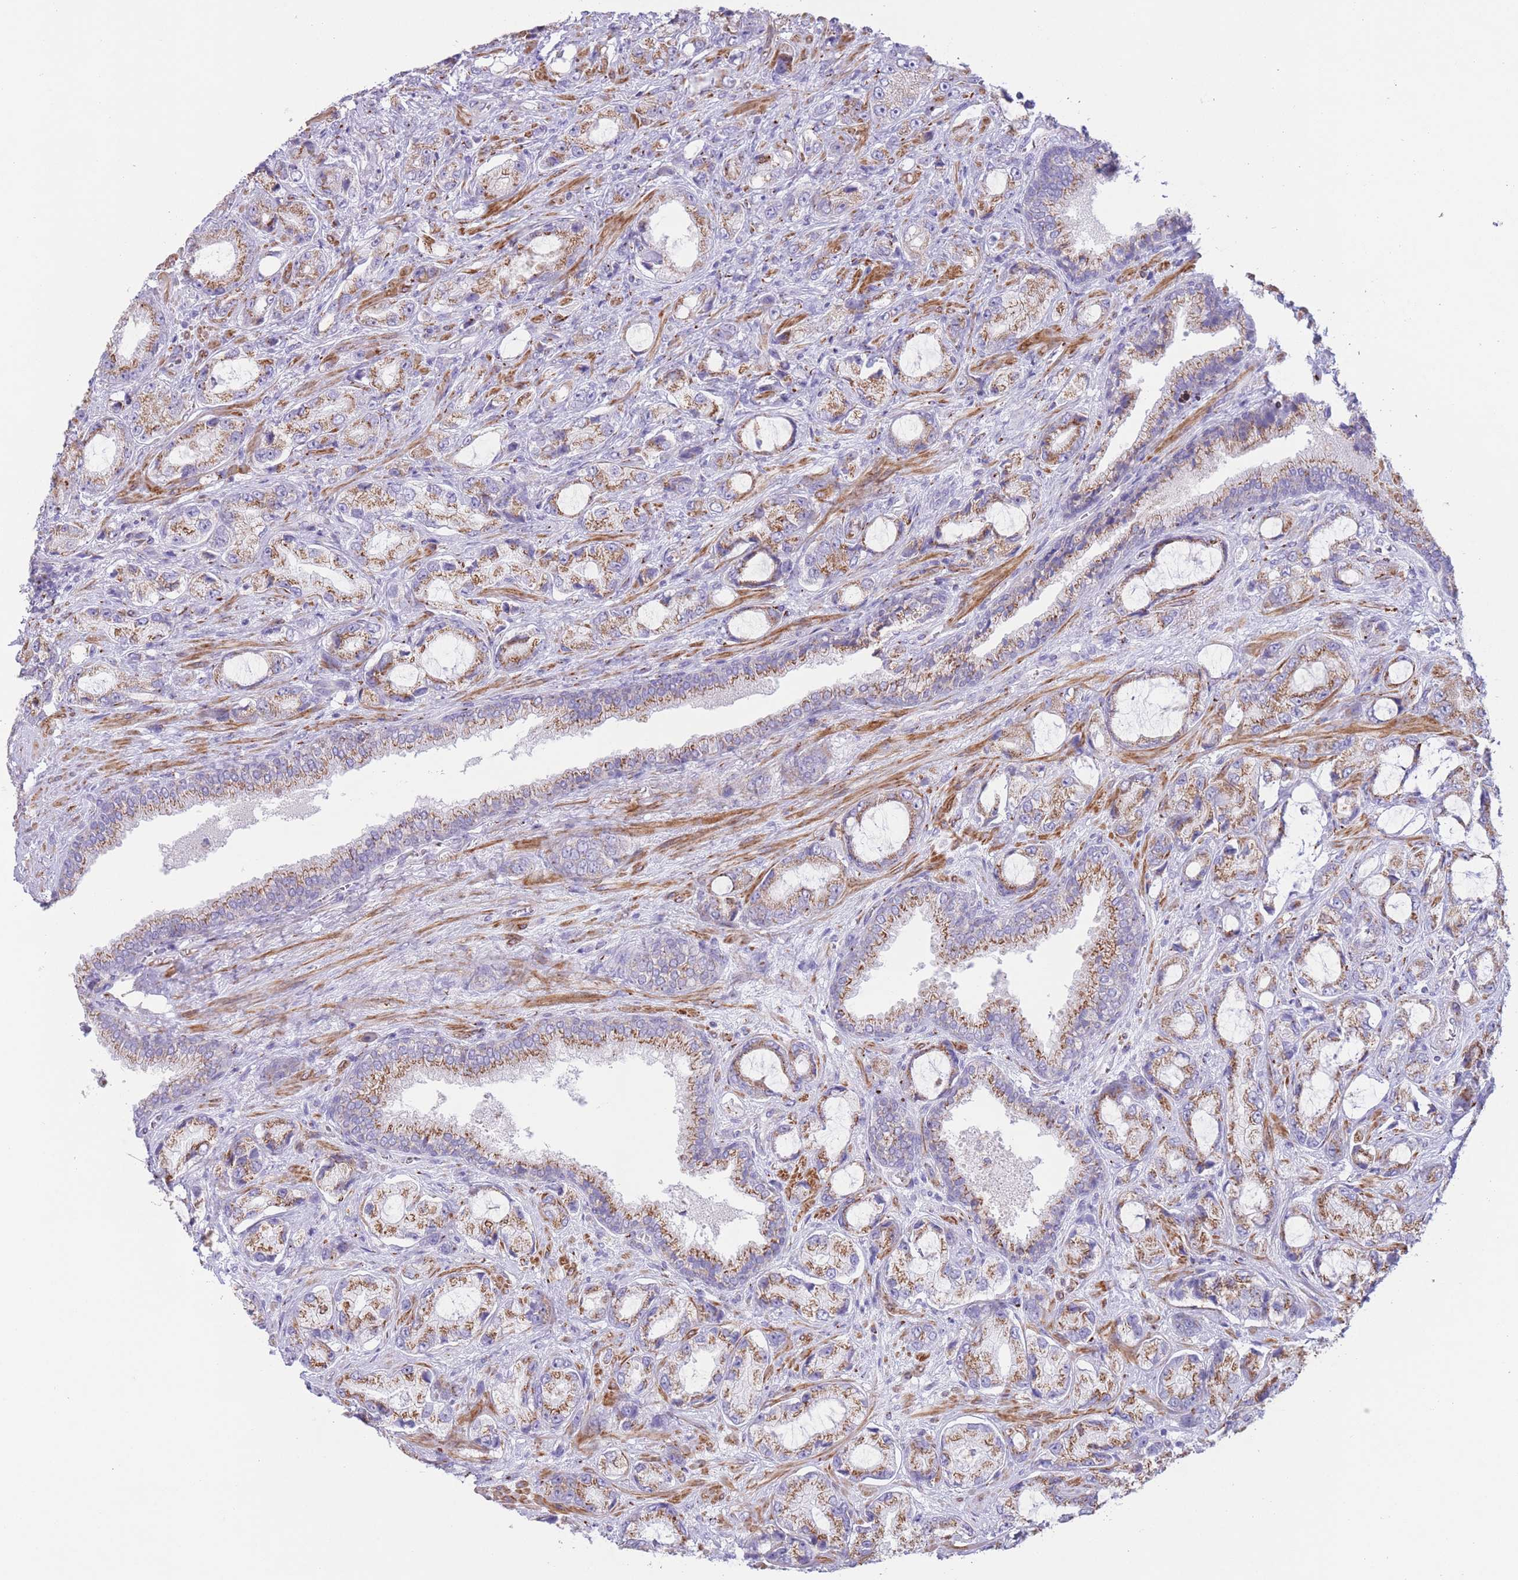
{"staining": {"intensity": "moderate", "quantity": ">75%", "location": "cytoplasmic/membranous"}, "tissue": "prostate cancer", "cell_type": "Tumor cells", "image_type": "cancer", "snomed": [{"axis": "morphology", "description": "Adenocarcinoma, High grade"}, {"axis": "topography", "description": "Prostate"}], "caption": "DAB immunohistochemical staining of human prostate adenocarcinoma (high-grade) shows moderate cytoplasmic/membranous protein positivity in about >75% of tumor cells. The staining was performed using DAB (3,3'-diaminobenzidine) to visualize the protein expression in brown, while the nuclei were stained in blue with hematoxylin (Magnification: 20x).", "gene": "MPND", "patient": {"sex": "male", "age": 68}}